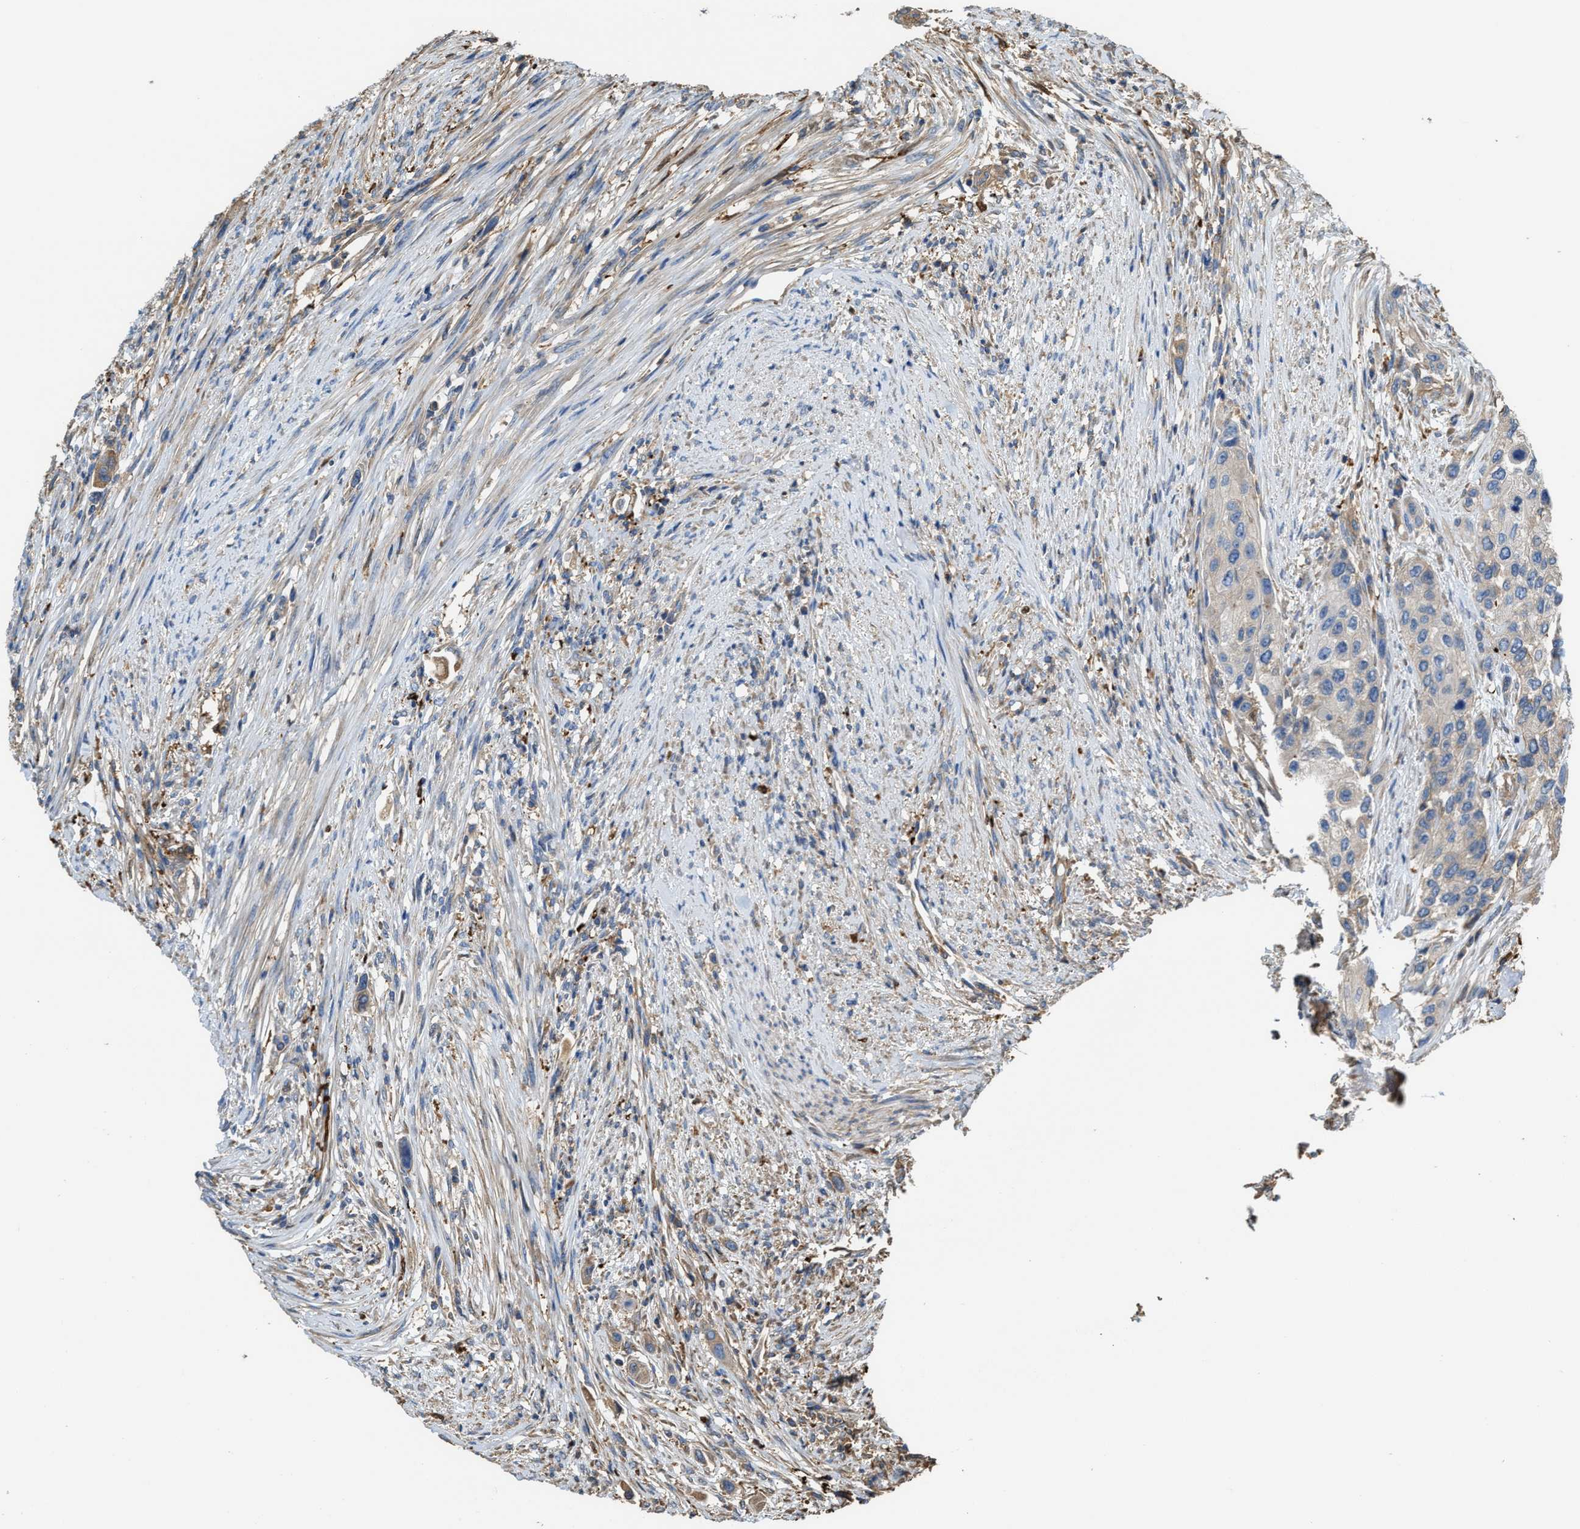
{"staining": {"intensity": "negative", "quantity": "none", "location": "none"}, "tissue": "urothelial cancer", "cell_type": "Tumor cells", "image_type": "cancer", "snomed": [{"axis": "morphology", "description": "Urothelial carcinoma, High grade"}, {"axis": "topography", "description": "Urinary bladder"}], "caption": "An immunohistochemistry histopathology image of urothelial cancer is shown. There is no staining in tumor cells of urothelial cancer.", "gene": "ATIC", "patient": {"sex": "female", "age": 56}}